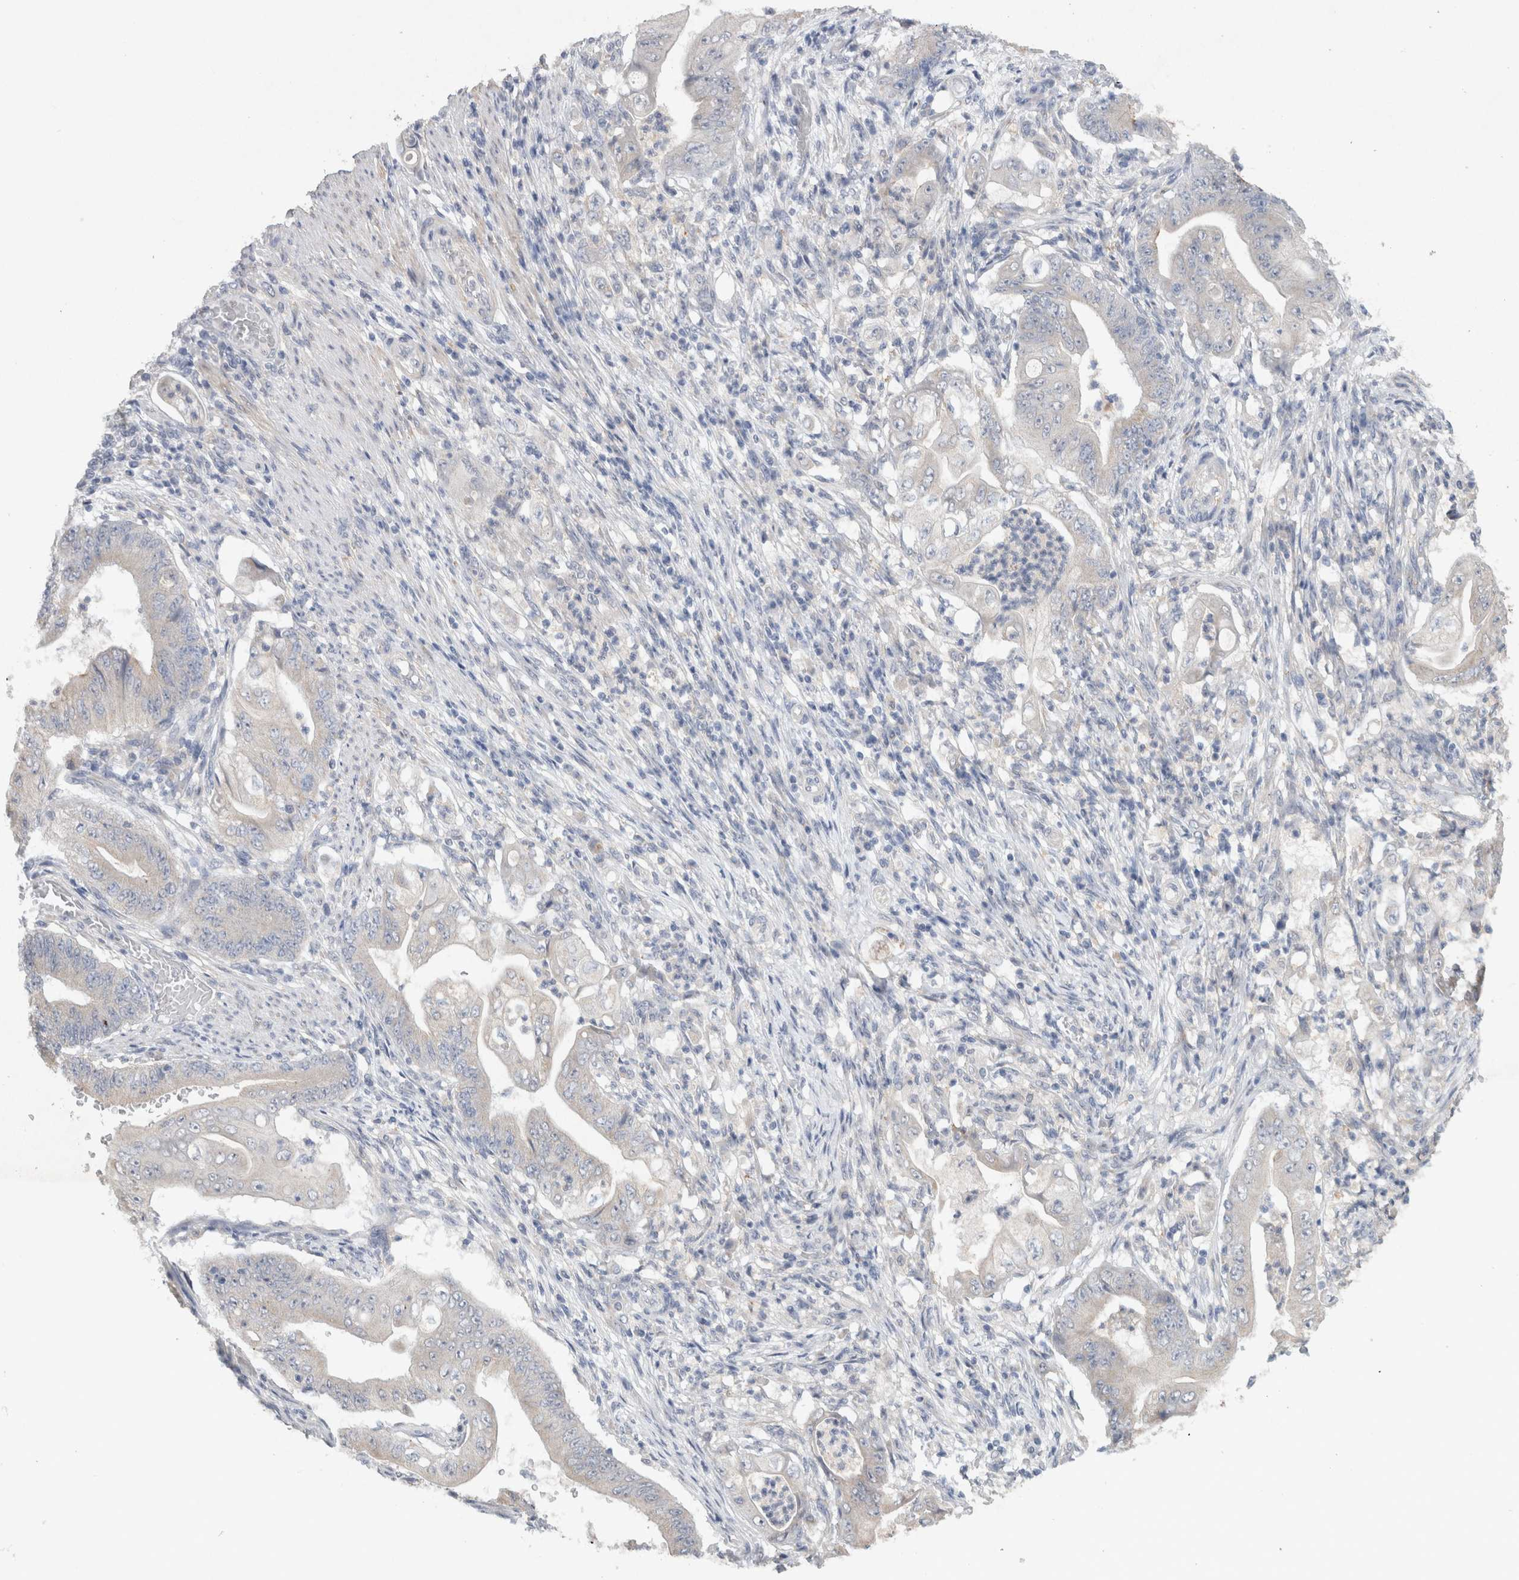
{"staining": {"intensity": "negative", "quantity": "none", "location": "none"}, "tissue": "stomach cancer", "cell_type": "Tumor cells", "image_type": "cancer", "snomed": [{"axis": "morphology", "description": "Adenocarcinoma, NOS"}, {"axis": "topography", "description": "Stomach"}], "caption": "Immunohistochemical staining of human stomach cancer displays no significant staining in tumor cells.", "gene": "RAB14", "patient": {"sex": "female", "age": 73}}